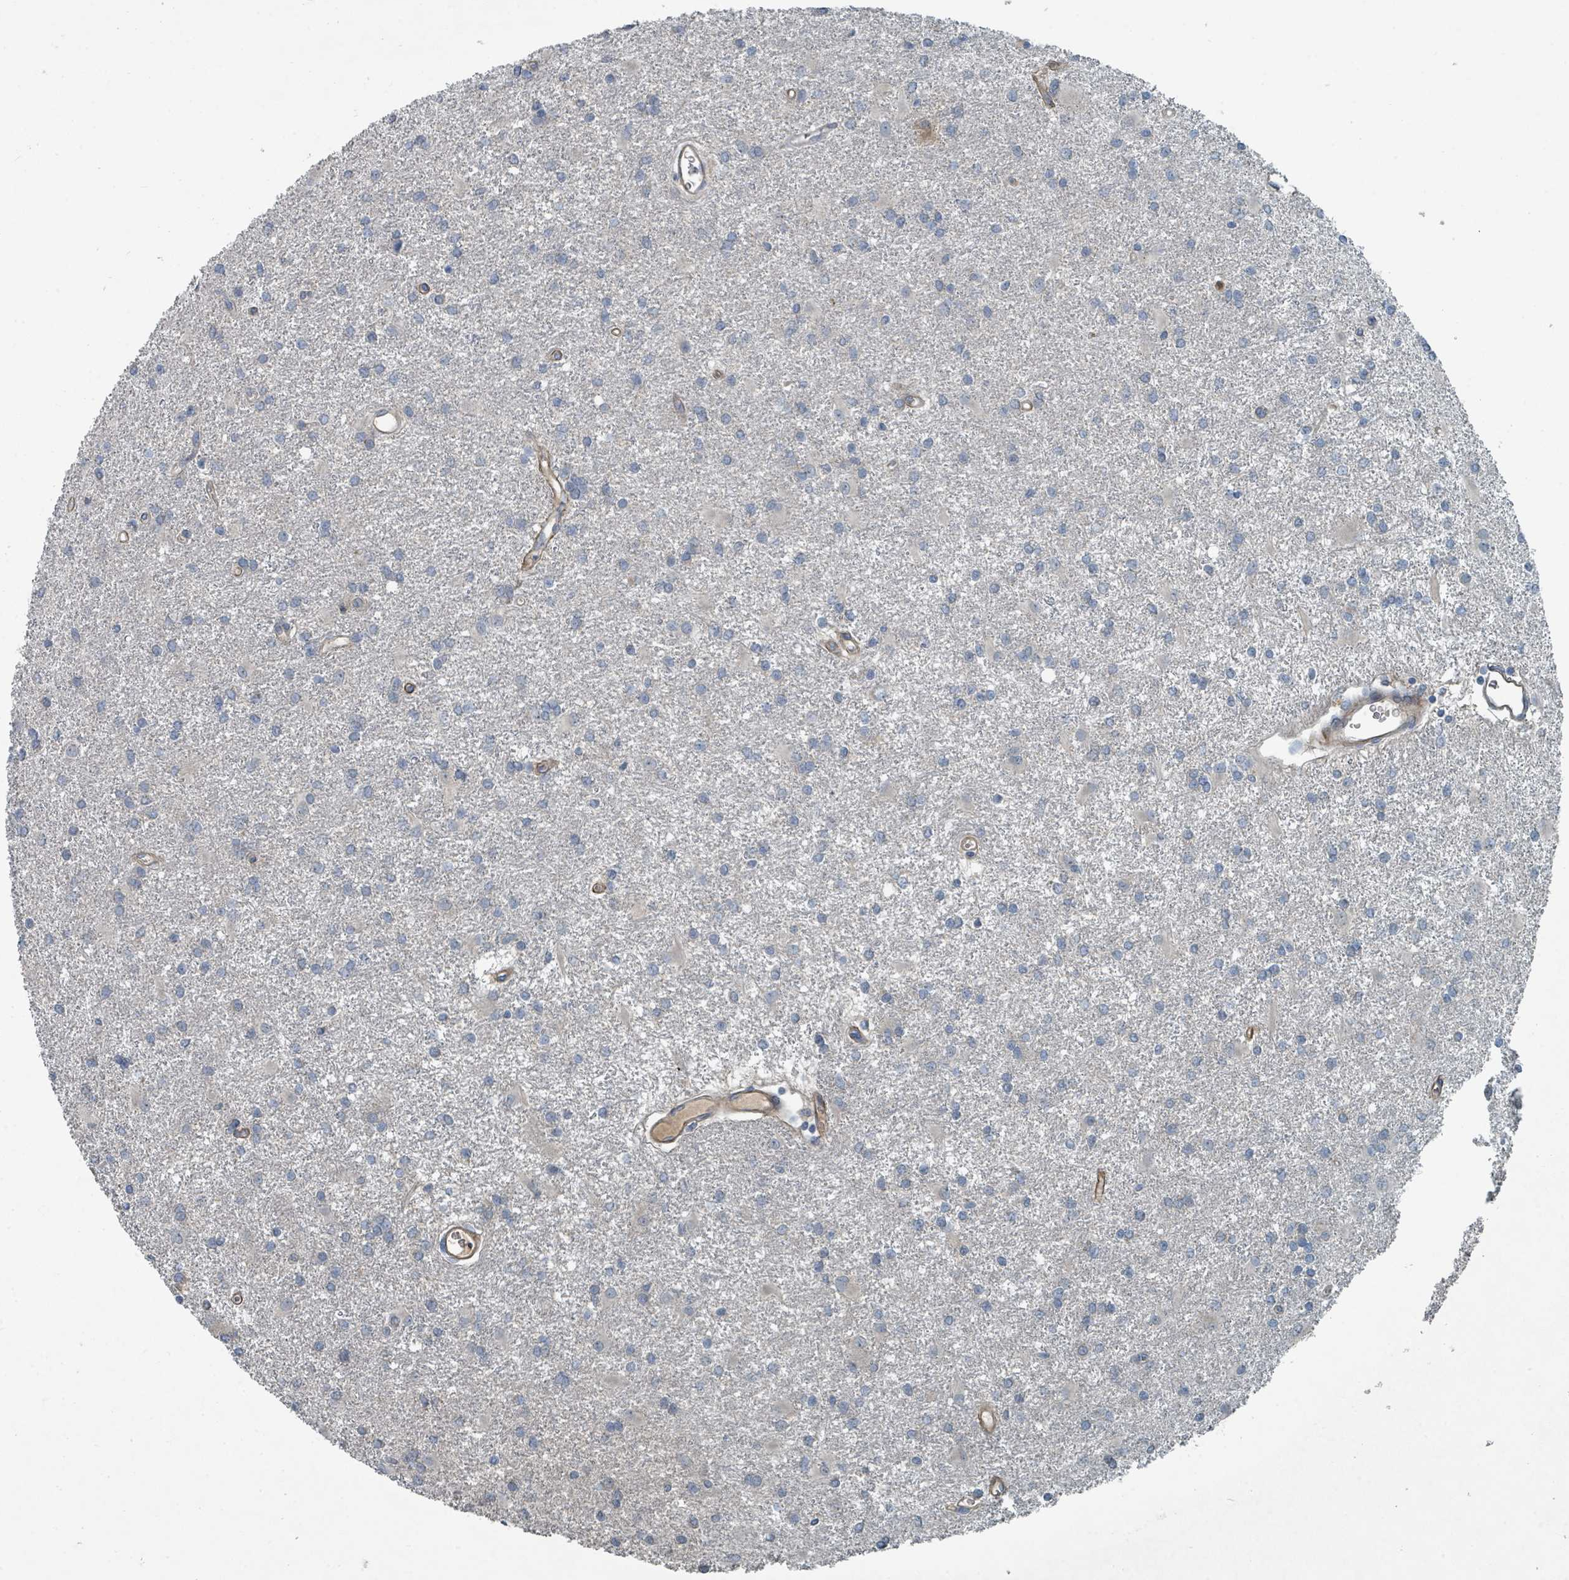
{"staining": {"intensity": "negative", "quantity": "none", "location": "none"}, "tissue": "glioma", "cell_type": "Tumor cells", "image_type": "cancer", "snomed": [{"axis": "morphology", "description": "Glioma, malignant, High grade"}, {"axis": "topography", "description": "Brain"}], "caption": "Malignant glioma (high-grade) stained for a protein using immunohistochemistry displays no positivity tumor cells.", "gene": "SLC44A5", "patient": {"sex": "female", "age": 50}}